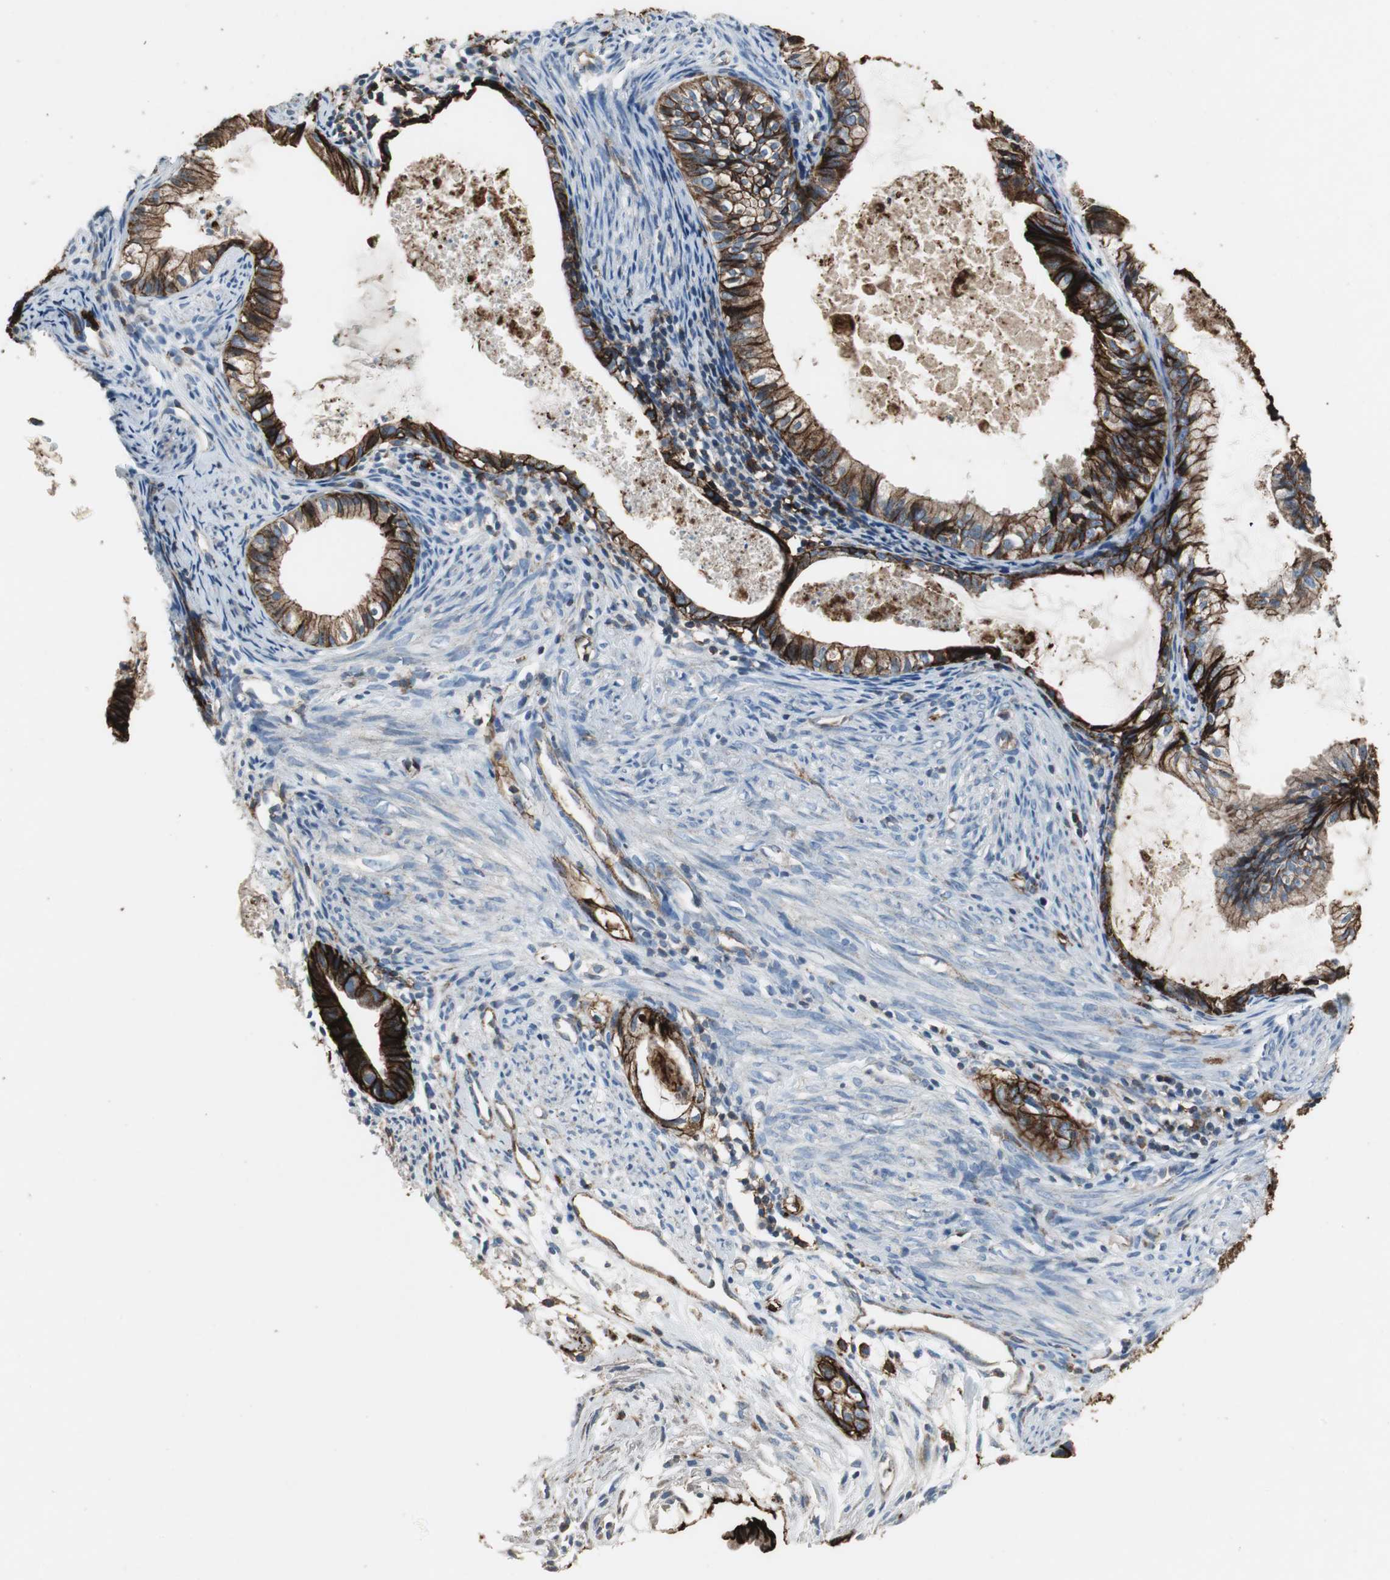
{"staining": {"intensity": "strong", "quantity": ">75%", "location": "cytoplasmic/membranous"}, "tissue": "cervical cancer", "cell_type": "Tumor cells", "image_type": "cancer", "snomed": [{"axis": "morphology", "description": "Normal tissue, NOS"}, {"axis": "morphology", "description": "Adenocarcinoma, NOS"}, {"axis": "topography", "description": "Cervix"}, {"axis": "topography", "description": "Endometrium"}], "caption": "Protein staining reveals strong cytoplasmic/membranous expression in about >75% of tumor cells in cervical adenocarcinoma. The staining is performed using DAB brown chromogen to label protein expression. The nuclei are counter-stained blue using hematoxylin.", "gene": "F11R", "patient": {"sex": "female", "age": 86}}